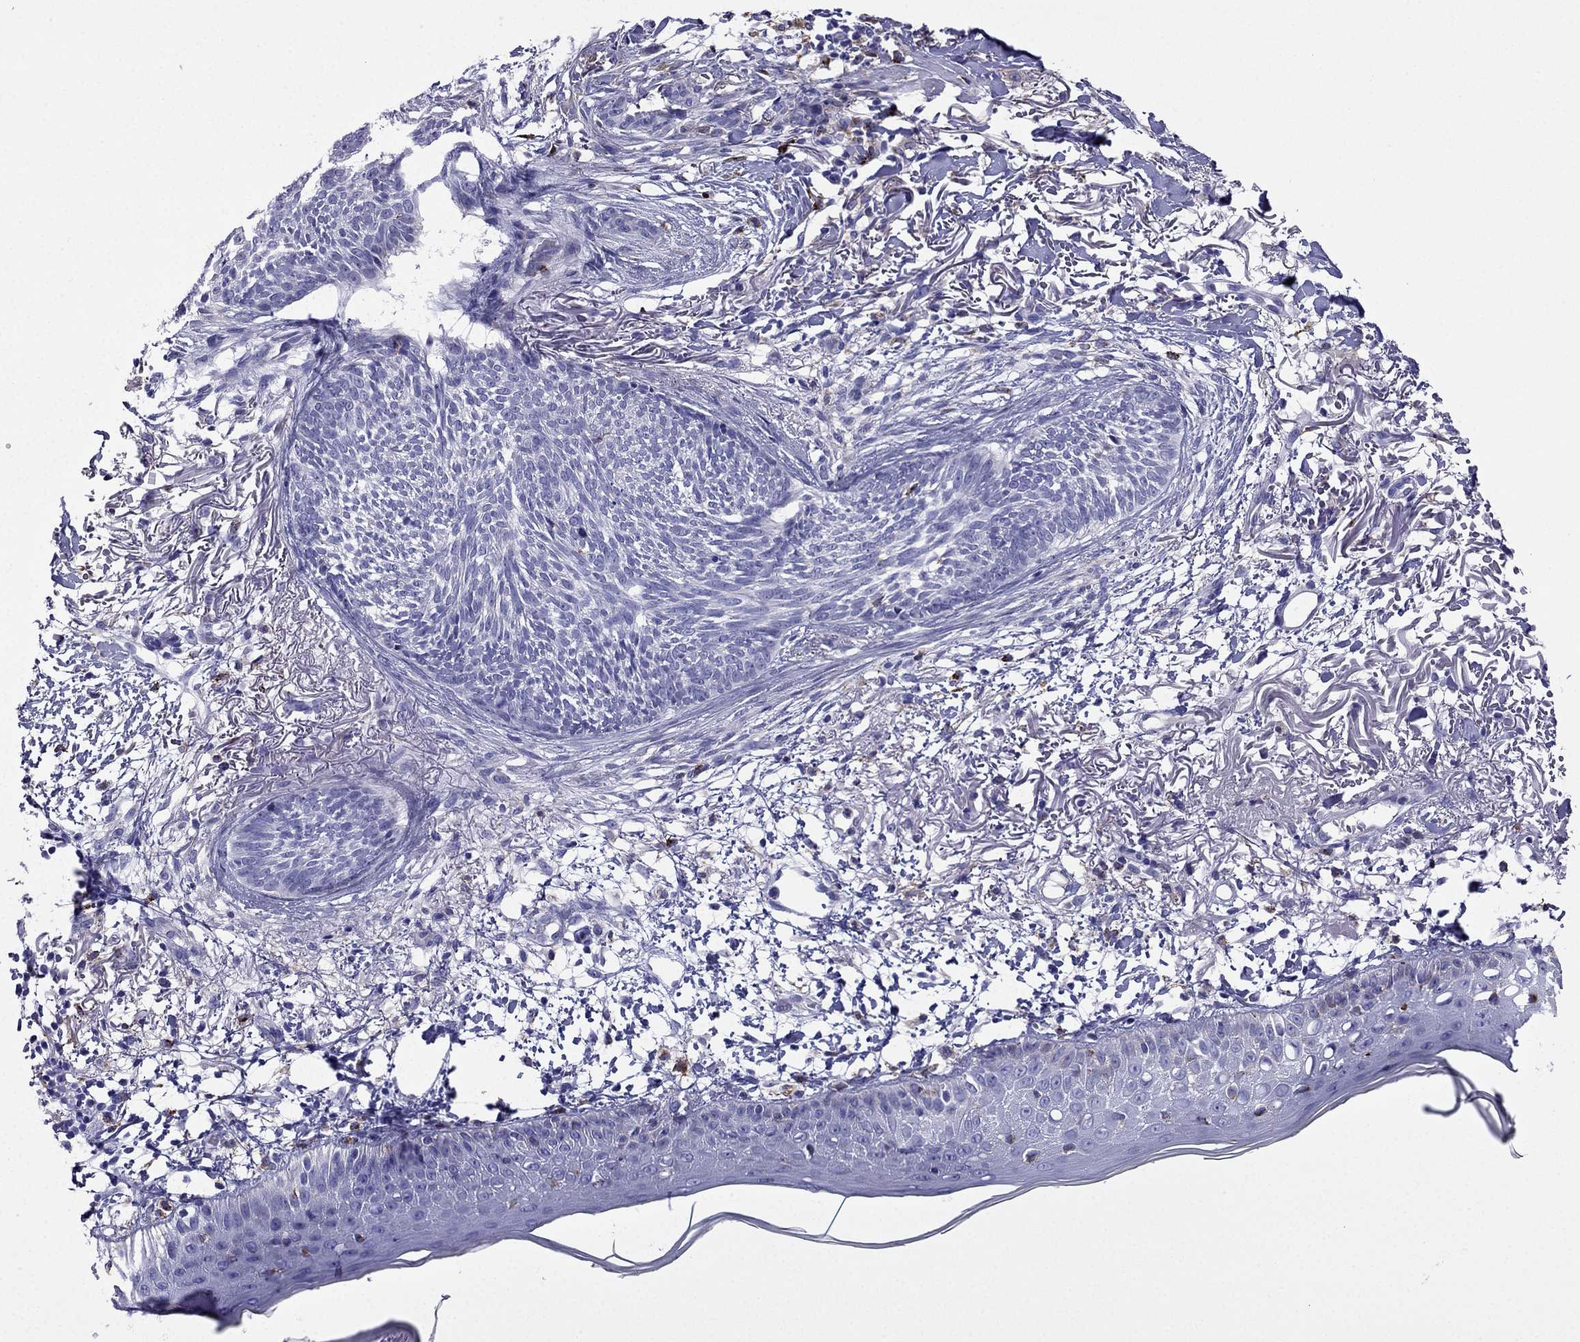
{"staining": {"intensity": "negative", "quantity": "none", "location": "none"}, "tissue": "skin cancer", "cell_type": "Tumor cells", "image_type": "cancer", "snomed": [{"axis": "morphology", "description": "Normal tissue, NOS"}, {"axis": "morphology", "description": "Basal cell carcinoma"}, {"axis": "topography", "description": "Skin"}], "caption": "This is an IHC image of human basal cell carcinoma (skin). There is no expression in tumor cells.", "gene": "TSSK4", "patient": {"sex": "male", "age": 84}}